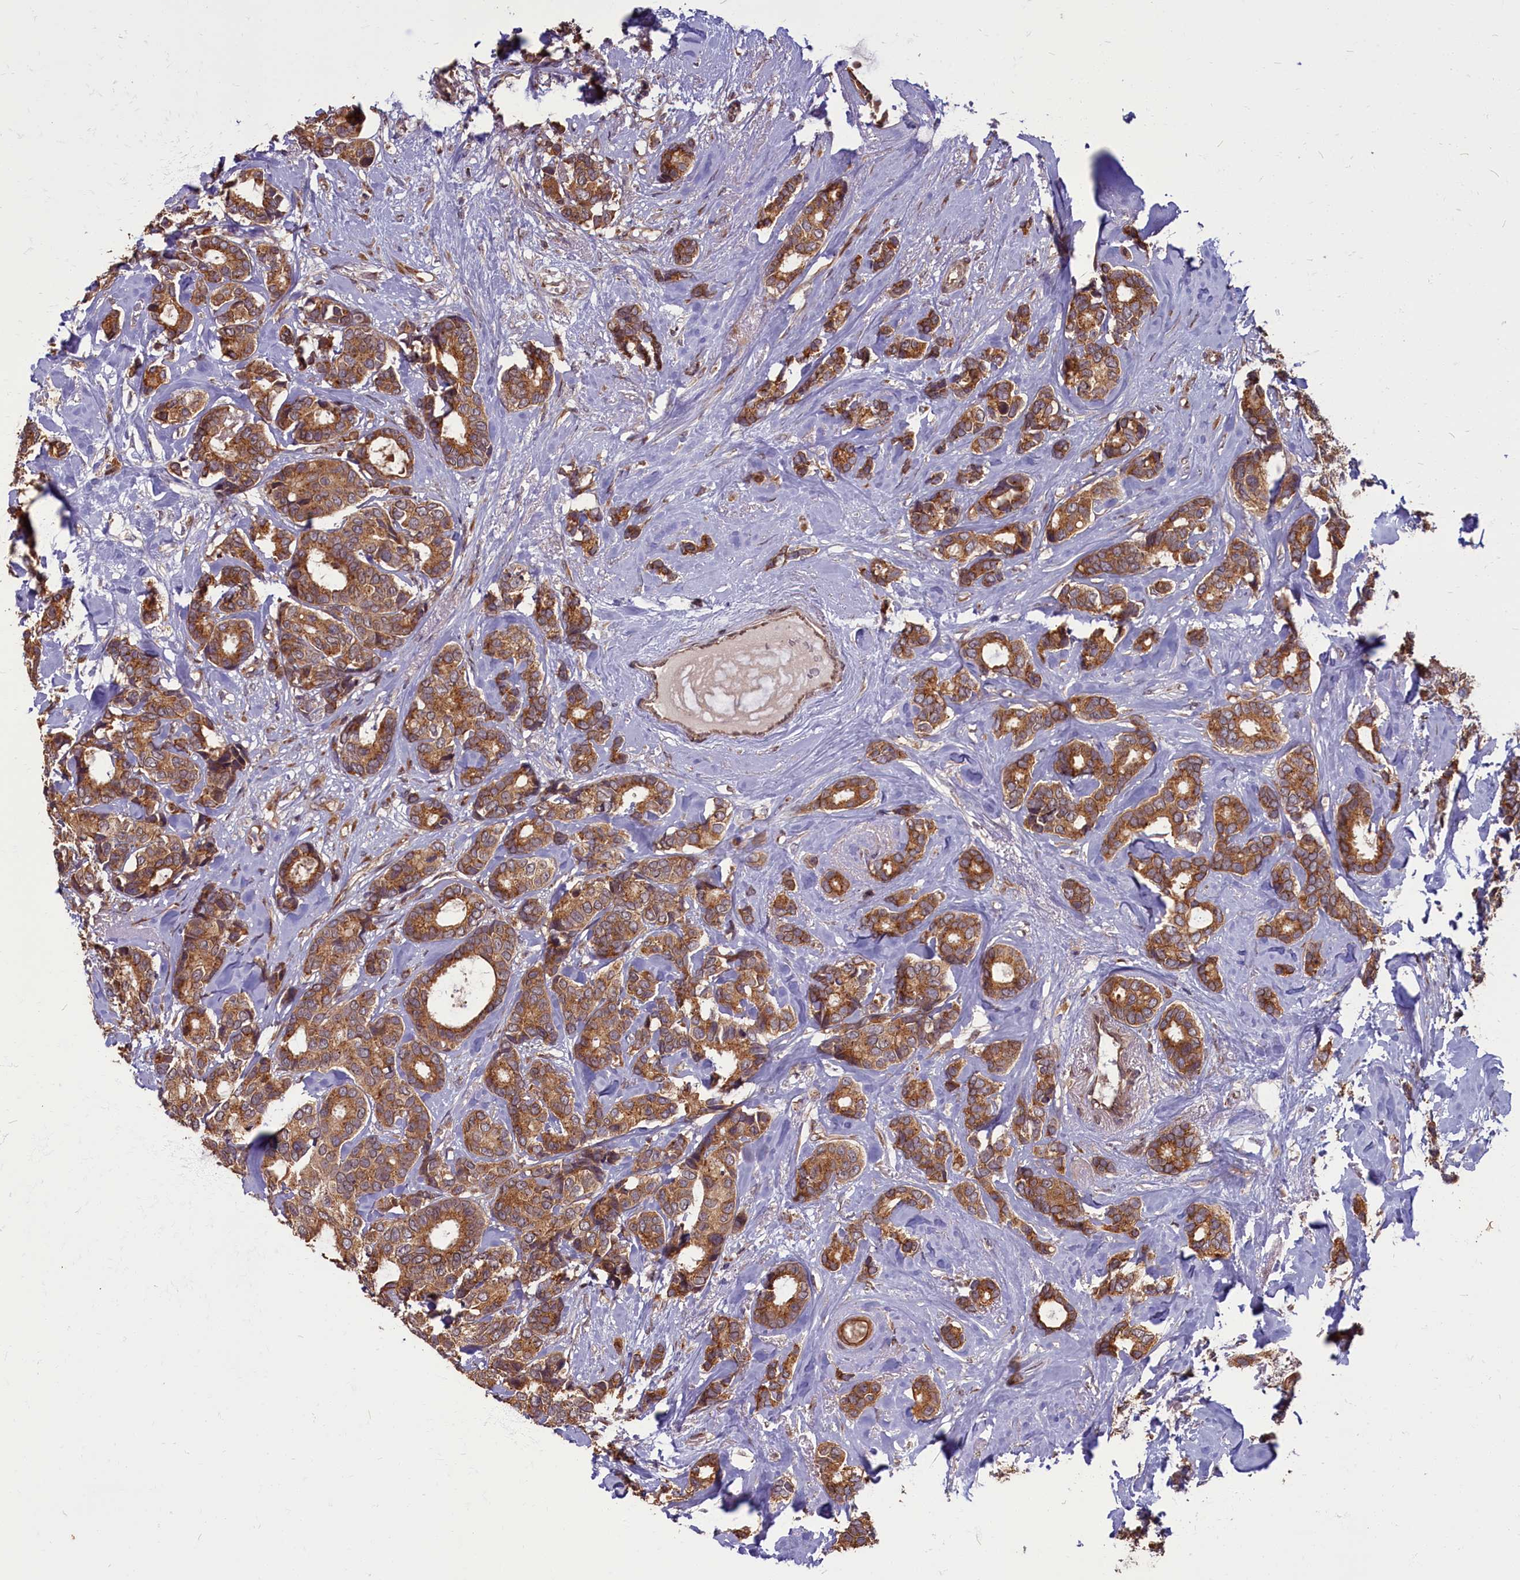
{"staining": {"intensity": "strong", "quantity": ">75%", "location": "cytoplasmic/membranous"}, "tissue": "breast cancer", "cell_type": "Tumor cells", "image_type": "cancer", "snomed": [{"axis": "morphology", "description": "Duct carcinoma"}, {"axis": "topography", "description": "Breast"}], "caption": "Protein staining of breast cancer (invasive ductal carcinoma) tissue demonstrates strong cytoplasmic/membranous expression in about >75% of tumor cells.", "gene": "MYCBP", "patient": {"sex": "female", "age": 87}}